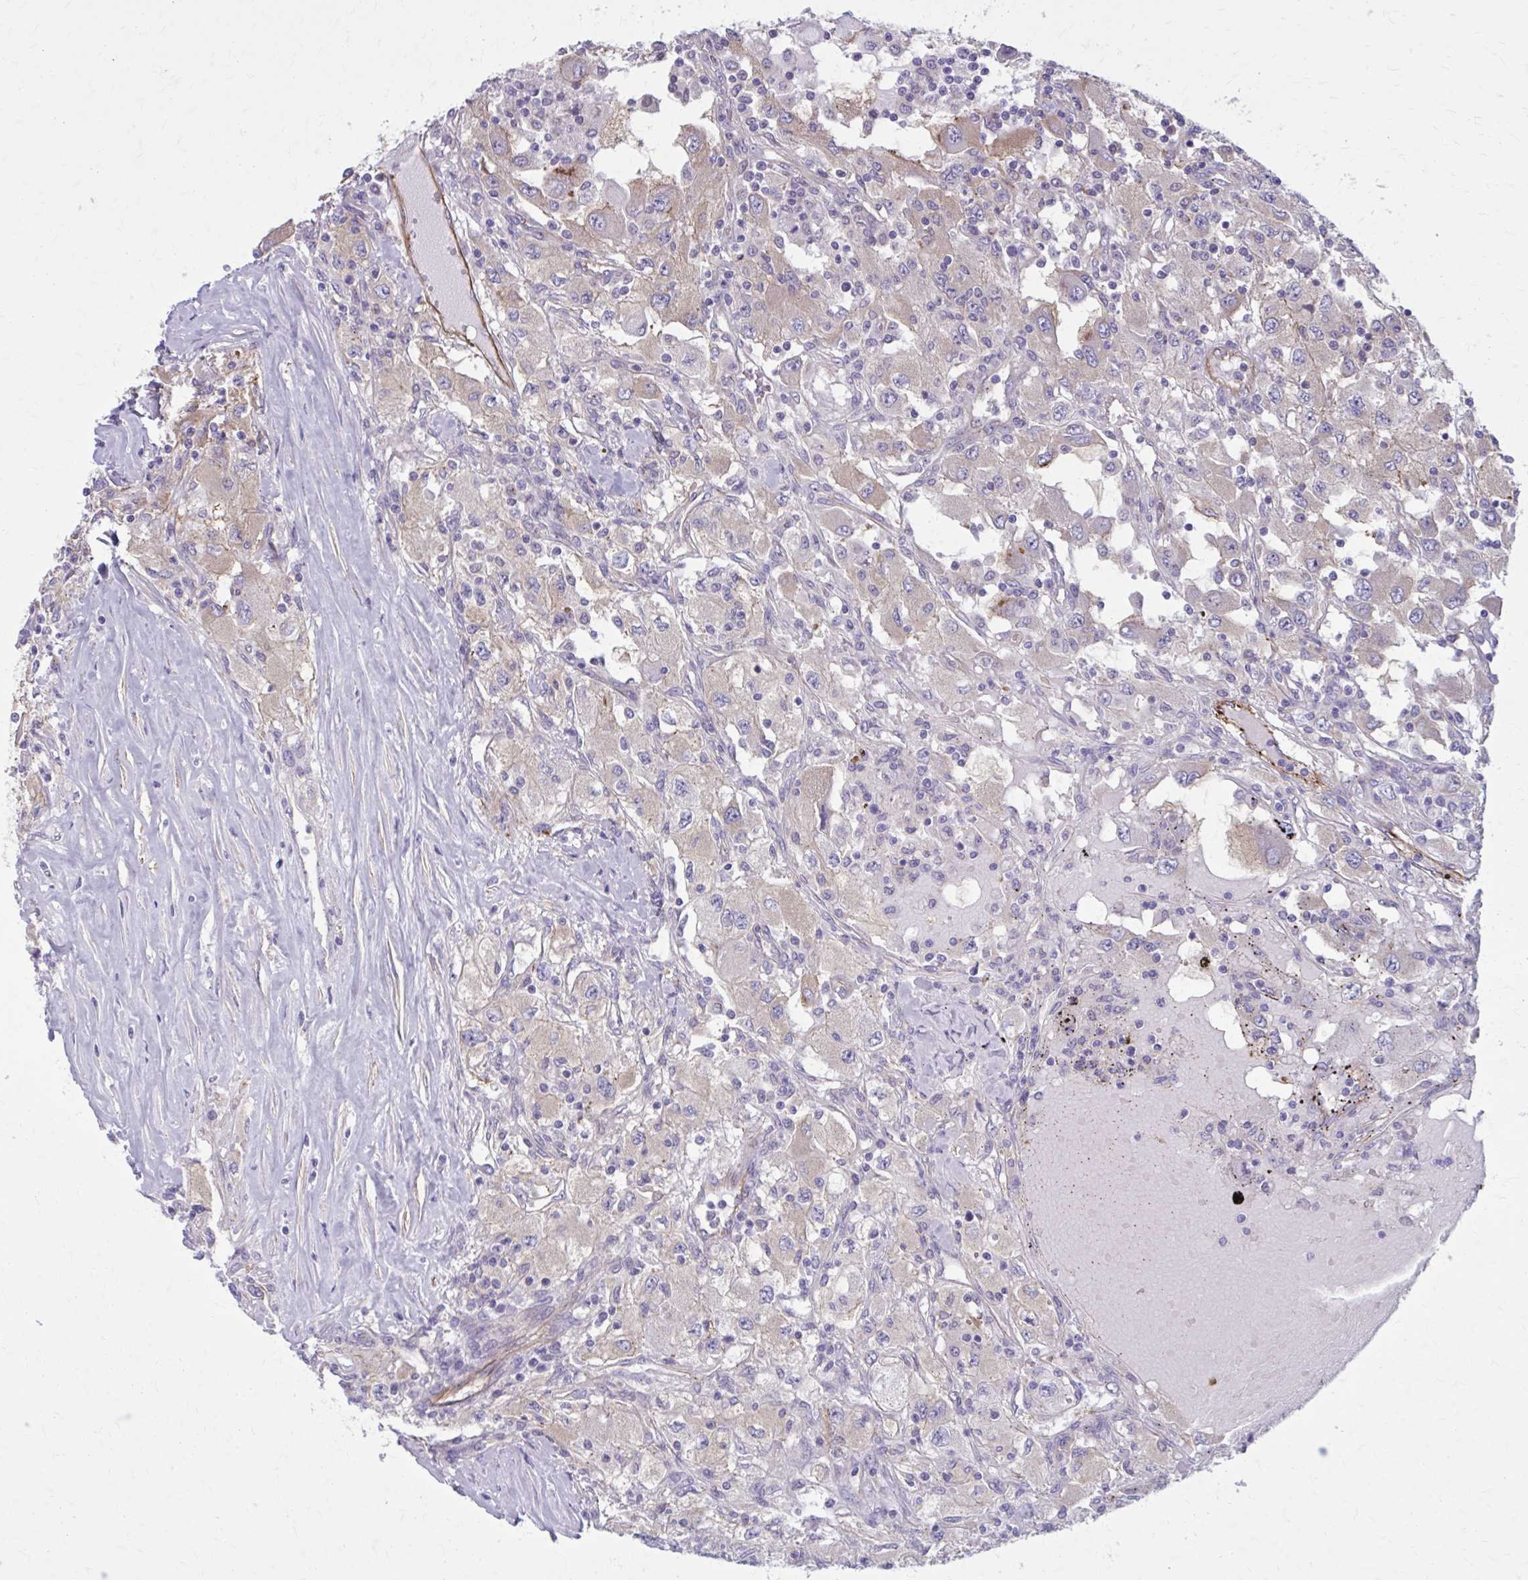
{"staining": {"intensity": "moderate", "quantity": "25%-75%", "location": "cytoplasmic/membranous"}, "tissue": "renal cancer", "cell_type": "Tumor cells", "image_type": "cancer", "snomed": [{"axis": "morphology", "description": "Adenocarcinoma, NOS"}, {"axis": "topography", "description": "Kidney"}], "caption": "Brown immunohistochemical staining in renal adenocarcinoma reveals moderate cytoplasmic/membranous expression in approximately 25%-75% of tumor cells.", "gene": "ZDHHC7", "patient": {"sex": "female", "age": 67}}